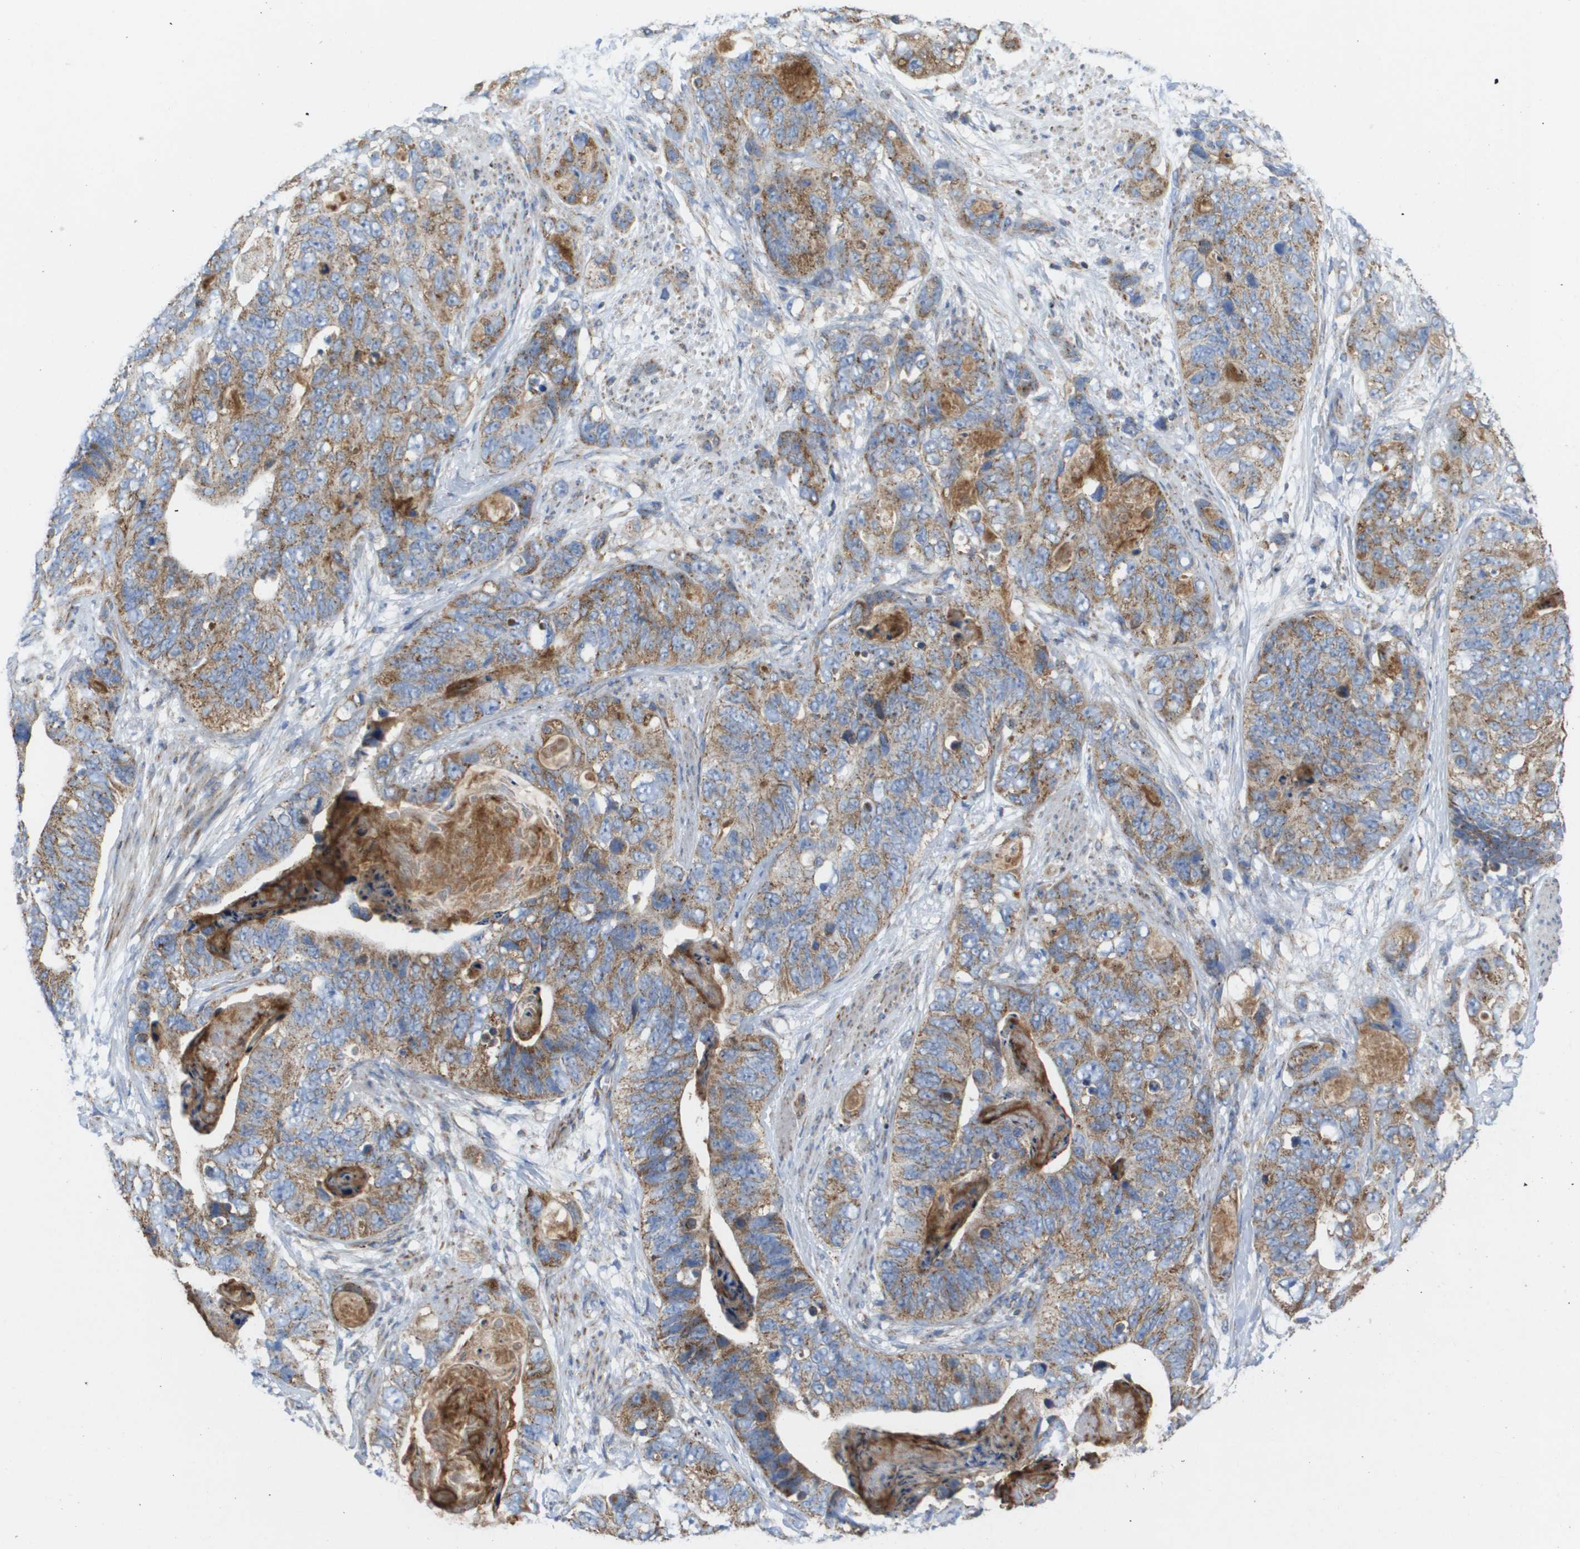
{"staining": {"intensity": "moderate", "quantity": ">75%", "location": "cytoplasmic/membranous"}, "tissue": "stomach cancer", "cell_type": "Tumor cells", "image_type": "cancer", "snomed": [{"axis": "morphology", "description": "Adenocarcinoma, NOS"}, {"axis": "topography", "description": "Stomach"}], "caption": "IHC of adenocarcinoma (stomach) reveals medium levels of moderate cytoplasmic/membranous positivity in about >75% of tumor cells.", "gene": "FIS1", "patient": {"sex": "female", "age": 89}}